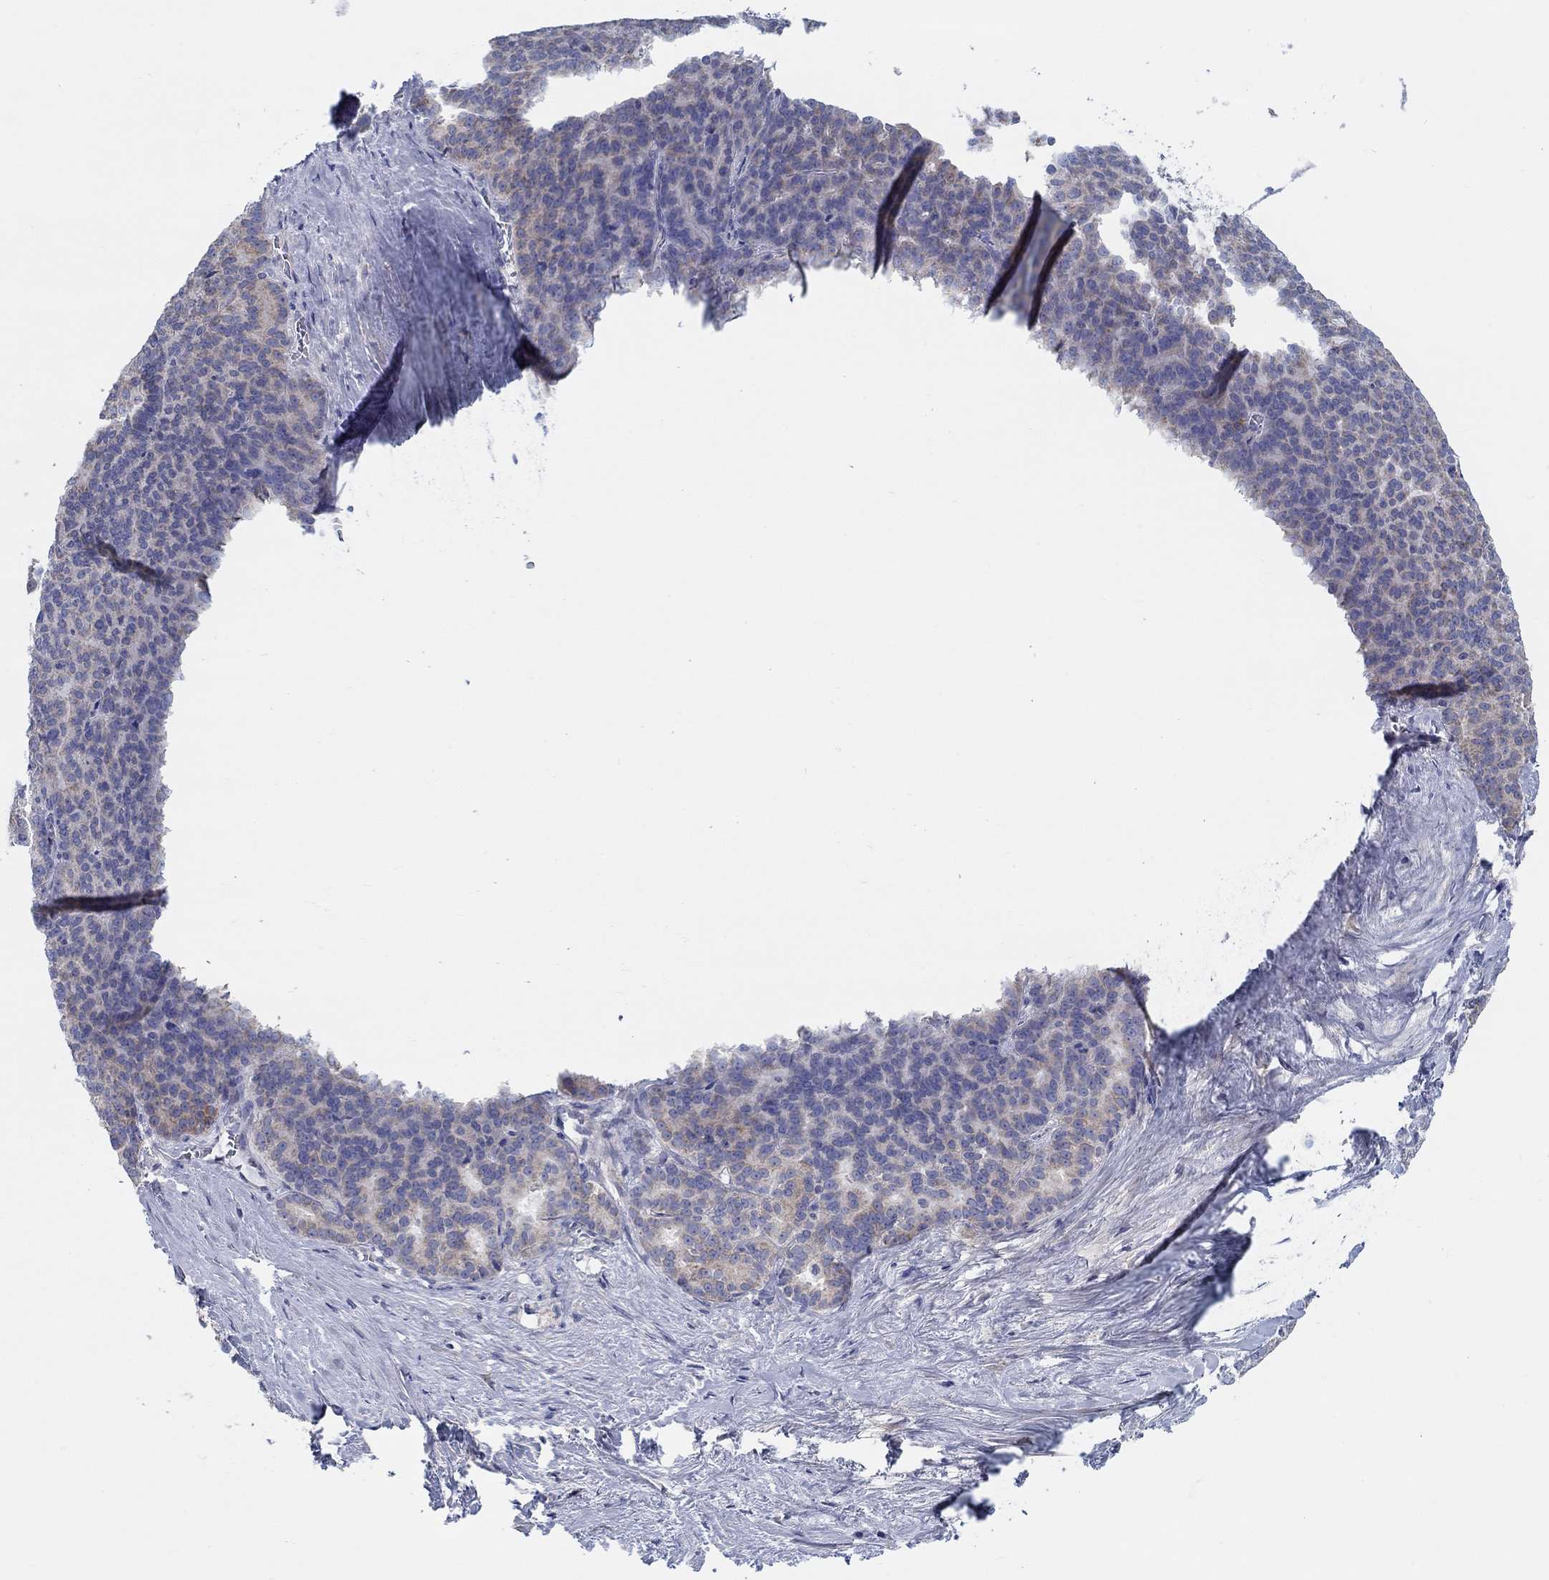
{"staining": {"intensity": "moderate", "quantity": "<25%", "location": "cytoplasmic/membranous"}, "tissue": "liver cancer", "cell_type": "Tumor cells", "image_type": "cancer", "snomed": [{"axis": "morphology", "description": "Cholangiocarcinoma"}, {"axis": "topography", "description": "Liver"}], "caption": "Protein positivity by IHC shows moderate cytoplasmic/membranous staining in about <25% of tumor cells in liver cholangiocarcinoma.", "gene": "HAPLN4", "patient": {"sex": "female", "age": 47}}